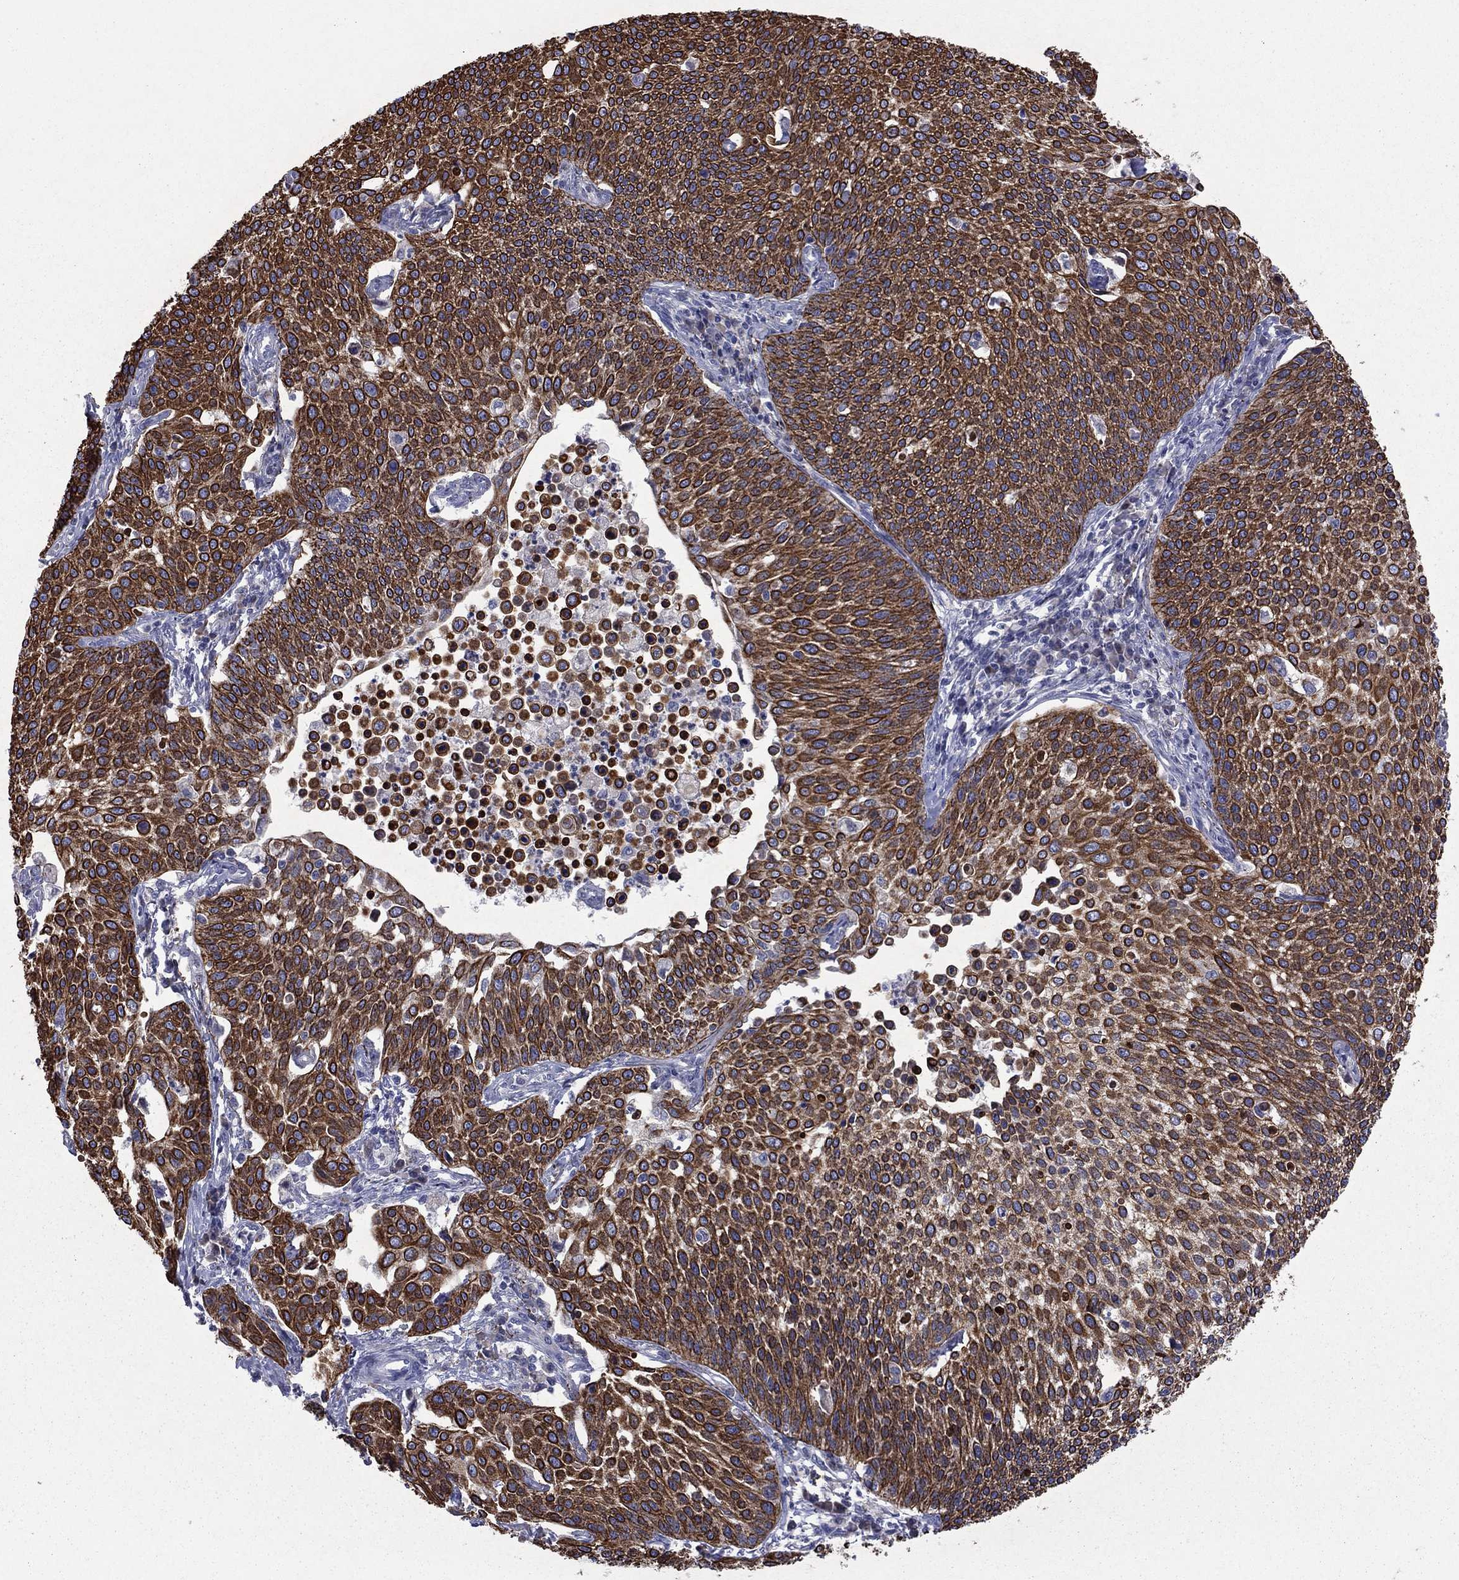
{"staining": {"intensity": "strong", "quantity": ">75%", "location": "cytoplasmic/membranous,nuclear"}, "tissue": "cervical cancer", "cell_type": "Tumor cells", "image_type": "cancer", "snomed": [{"axis": "morphology", "description": "Squamous cell carcinoma, NOS"}, {"axis": "topography", "description": "Cervix"}], "caption": "Immunohistochemical staining of human cervical squamous cell carcinoma exhibits strong cytoplasmic/membranous and nuclear protein expression in about >75% of tumor cells.", "gene": "TMPRSS11A", "patient": {"sex": "female", "age": 34}}